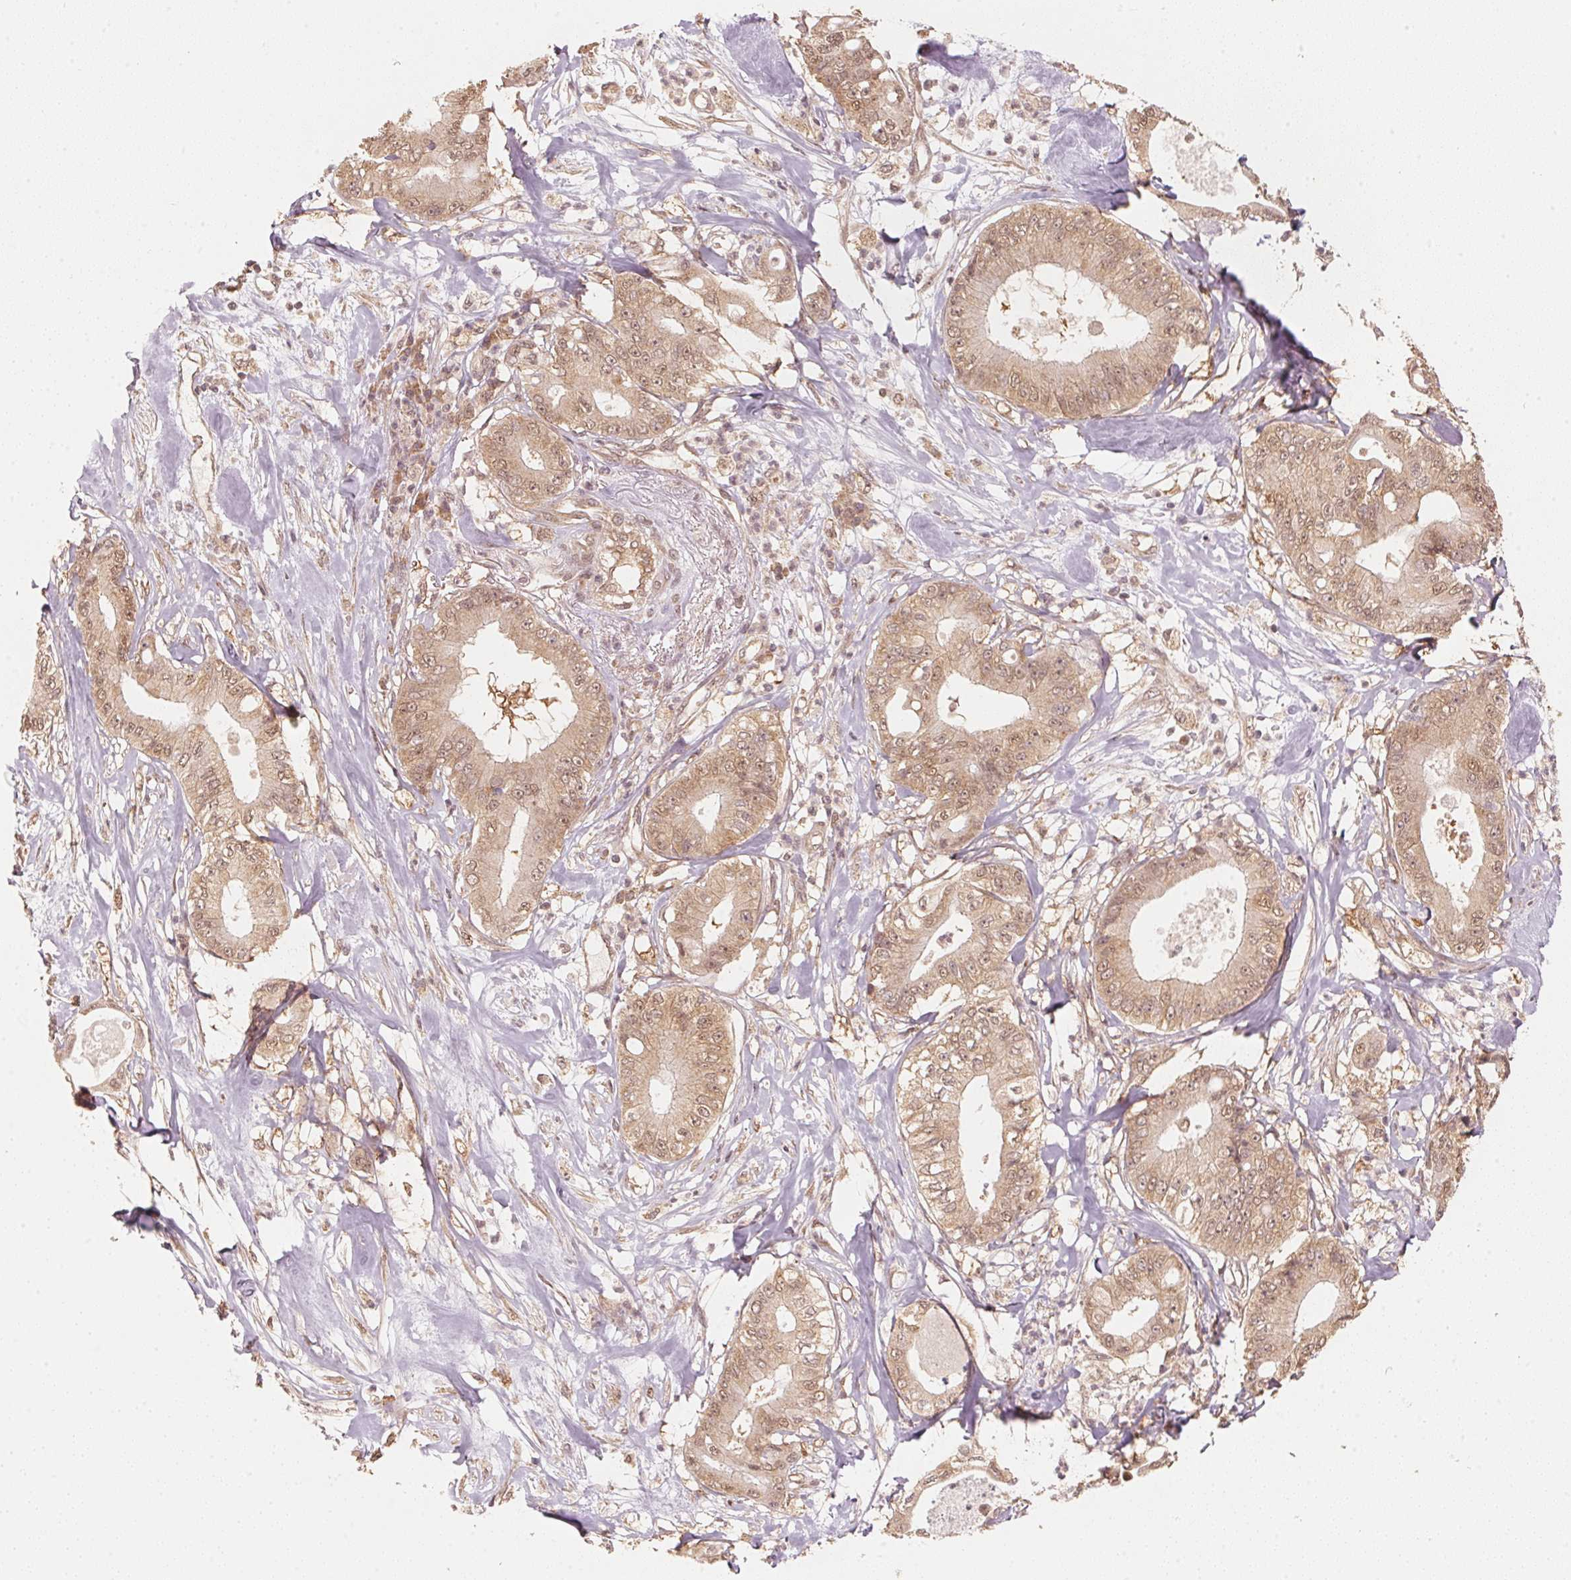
{"staining": {"intensity": "moderate", "quantity": ">75%", "location": "cytoplasmic/membranous,nuclear"}, "tissue": "pancreatic cancer", "cell_type": "Tumor cells", "image_type": "cancer", "snomed": [{"axis": "morphology", "description": "Adenocarcinoma, NOS"}, {"axis": "topography", "description": "Pancreas"}], "caption": "This is an image of immunohistochemistry (IHC) staining of pancreatic adenocarcinoma, which shows moderate staining in the cytoplasmic/membranous and nuclear of tumor cells.", "gene": "C2orf73", "patient": {"sex": "male", "age": 71}}